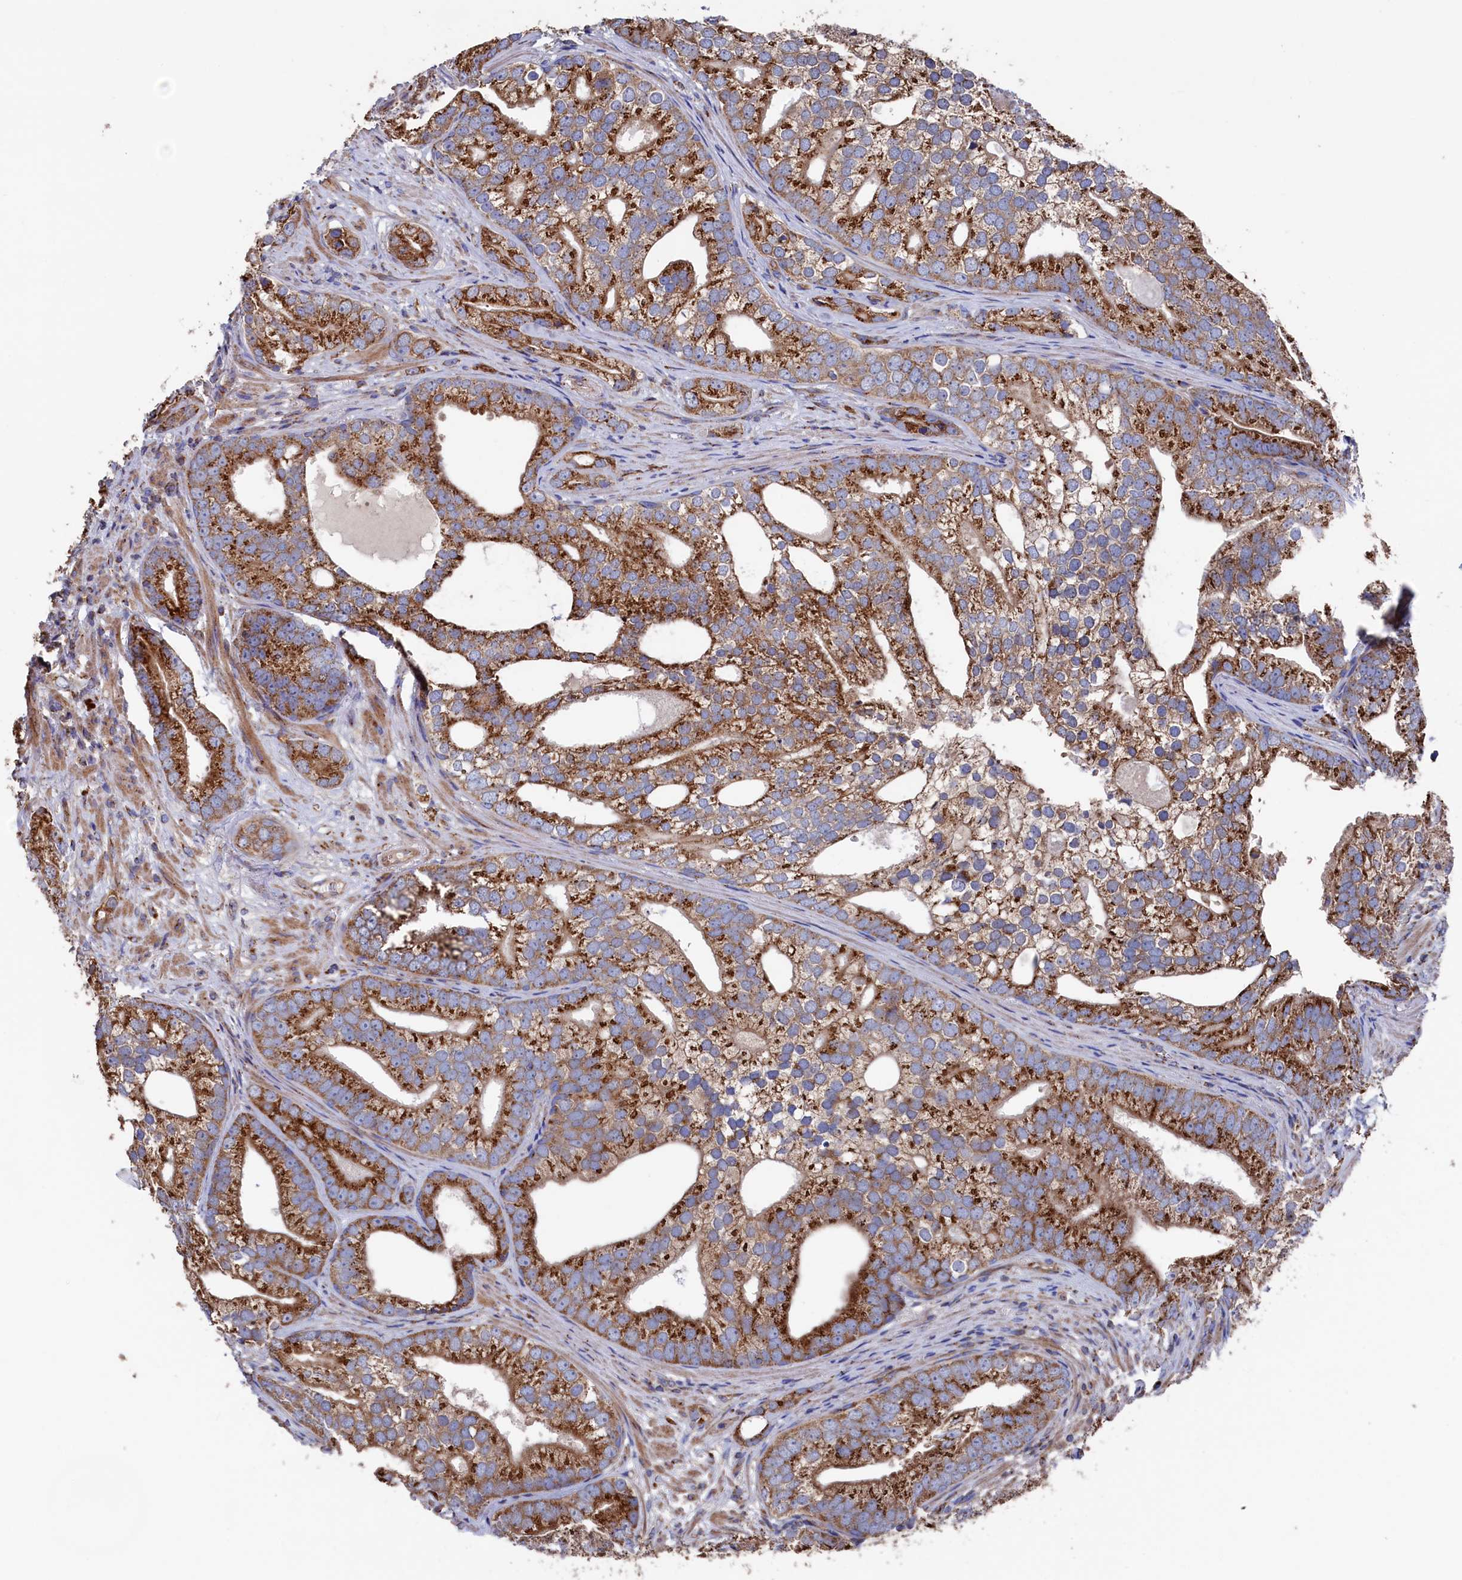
{"staining": {"intensity": "strong", "quantity": ">75%", "location": "cytoplasmic/membranous"}, "tissue": "prostate cancer", "cell_type": "Tumor cells", "image_type": "cancer", "snomed": [{"axis": "morphology", "description": "Adenocarcinoma, High grade"}, {"axis": "topography", "description": "Prostate"}], "caption": "Immunohistochemical staining of human high-grade adenocarcinoma (prostate) shows strong cytoplasmic/membranous protein expression in about >75% of tumor cells.", "gene": "PRRC1", "patient": {"sex": "male", "age": 75}}